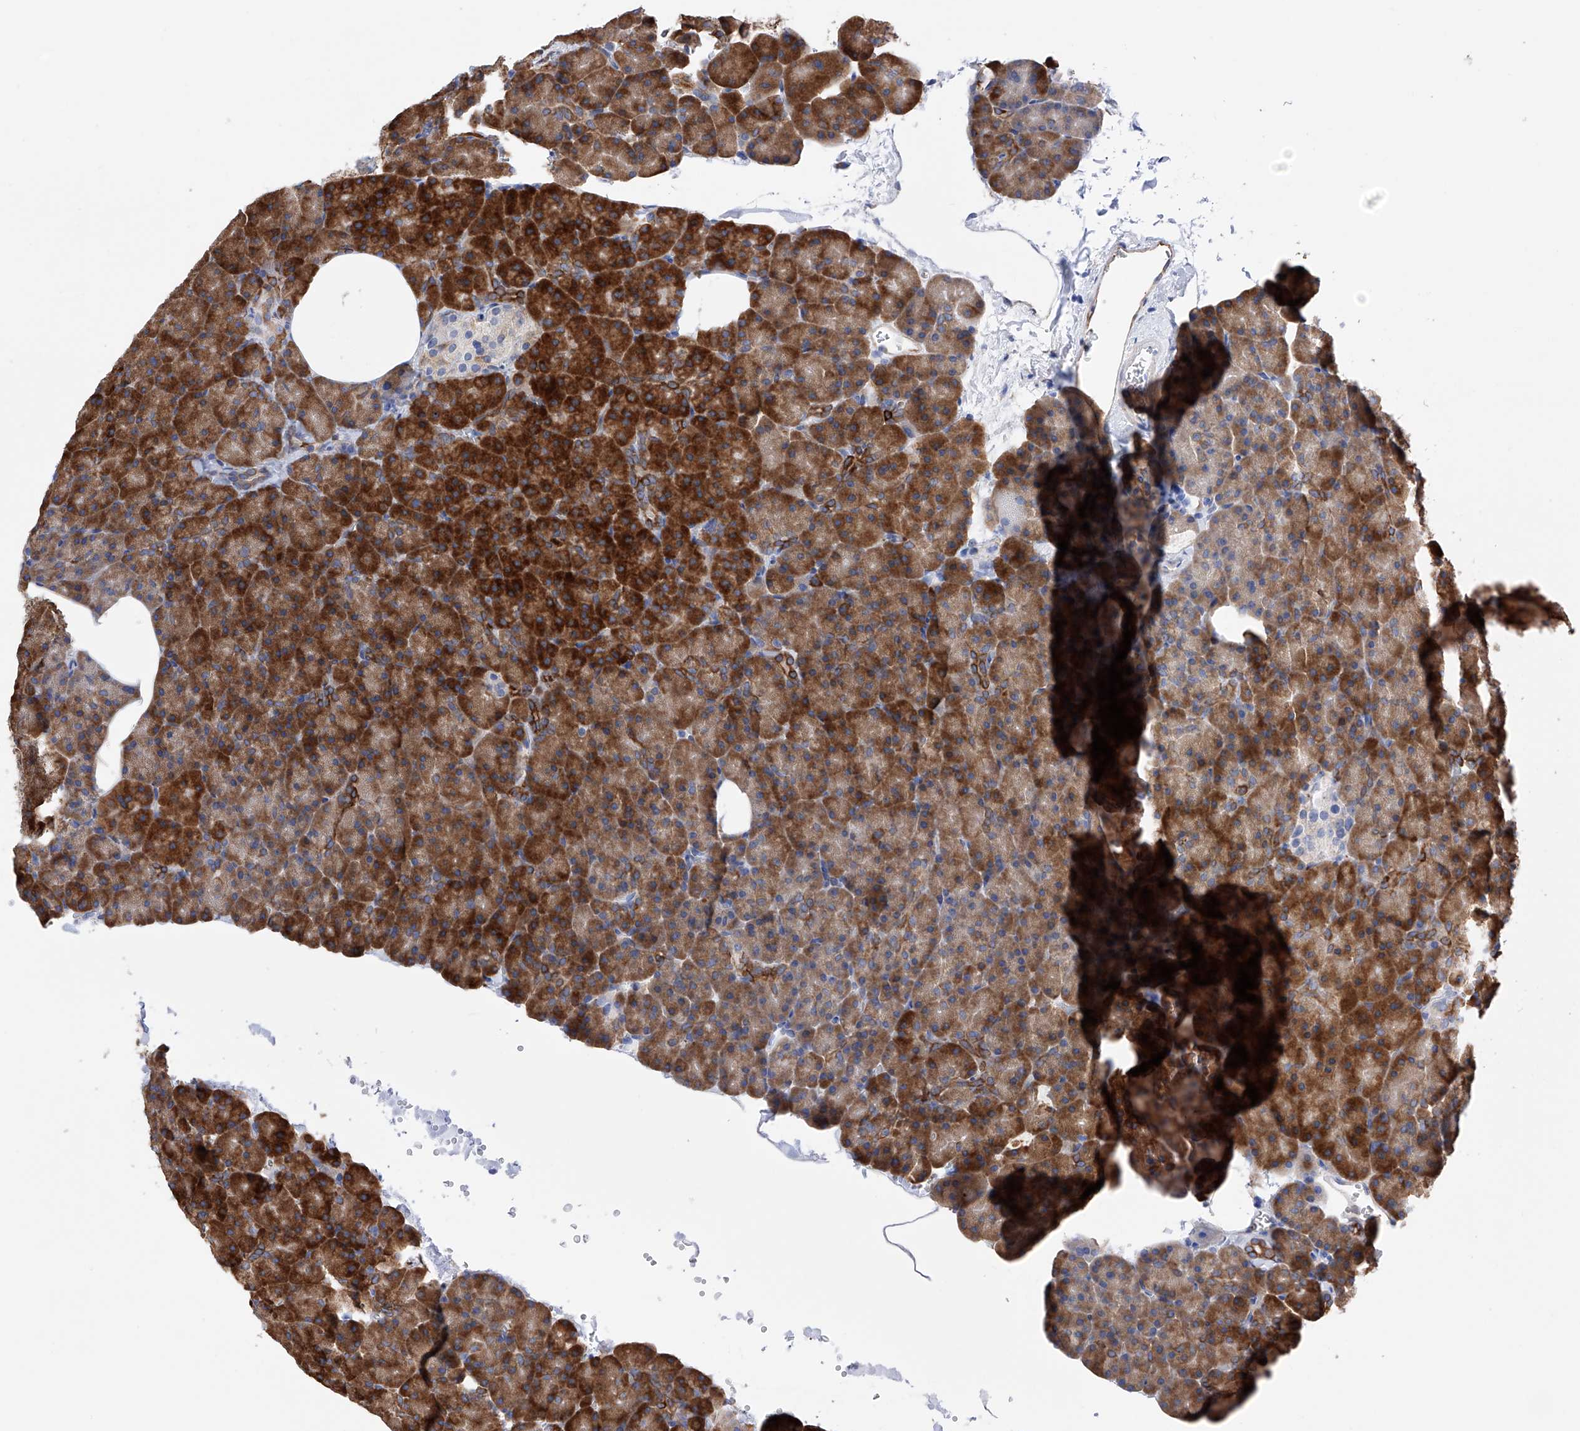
{"staining": {"intensity": "strong", "quantity": ">75%", "location": "cytoplasmic/membranous"}, "tissue": "pancreas", "cell_type": "Exocrine glandular cells", "image_type": "normal", "snomed": [{"axis": "morphology", "description": "Normal tissue, NOS"}, {"axis": "morphology", "description": "Carcinoid, malignant, NOS"}, {"axis": "topography", "description": "Pancreas"}], "caption": "The photomicrograph shows staining of unremarkable pancreas, revealing strong cytoplasmic/membranous protein staining (brown color) within exocrine glandular cells. The protein is stained brown, and the nuclei are stained in blue (DAB IHC with brightfield microscopy, high magnification).", "gene": "PDIA5", "patient": {"sex": "female", "age": 35}}